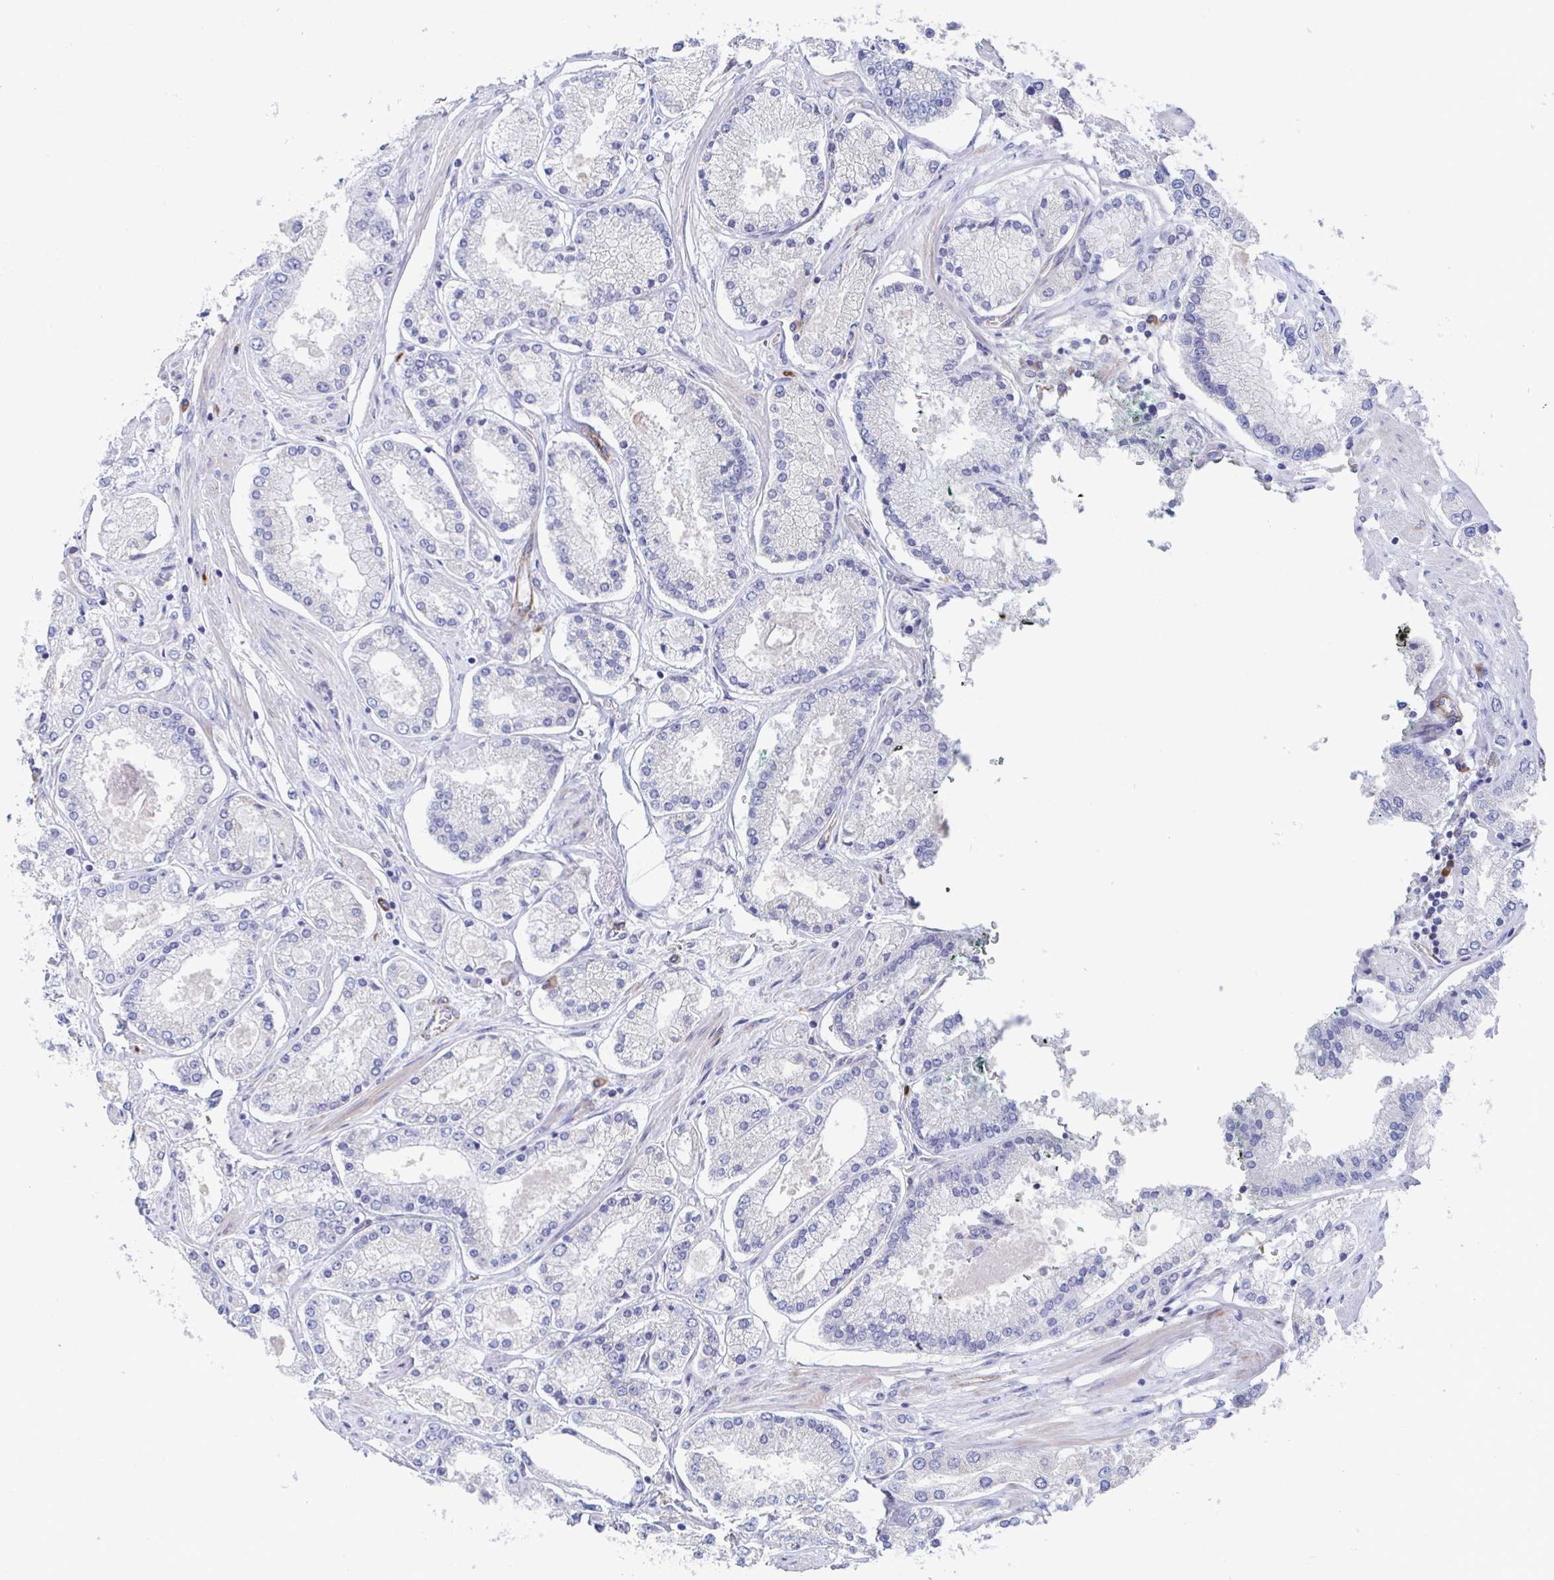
{"staining": {"intensity": "negative", "quantity": "none", "location": "none"}, "tissue": "prostate cancer", "cell_type": "Tumor cells", "image_type": "cancer", "snomed": [{"axis": "morphology", "description": "Adenocarcinoma, High grade"}, {"axis": "topography", "description": "Prostate"}], "caption": "Protein analysis of prostate cancer (high-grade adenocarcinoma) exhibits no significant expression in tumor cells. (DAB IHC with hematoxylin counter stain).", "gene": "KLC3", "patient": {"sex": "male", "age": 69}}